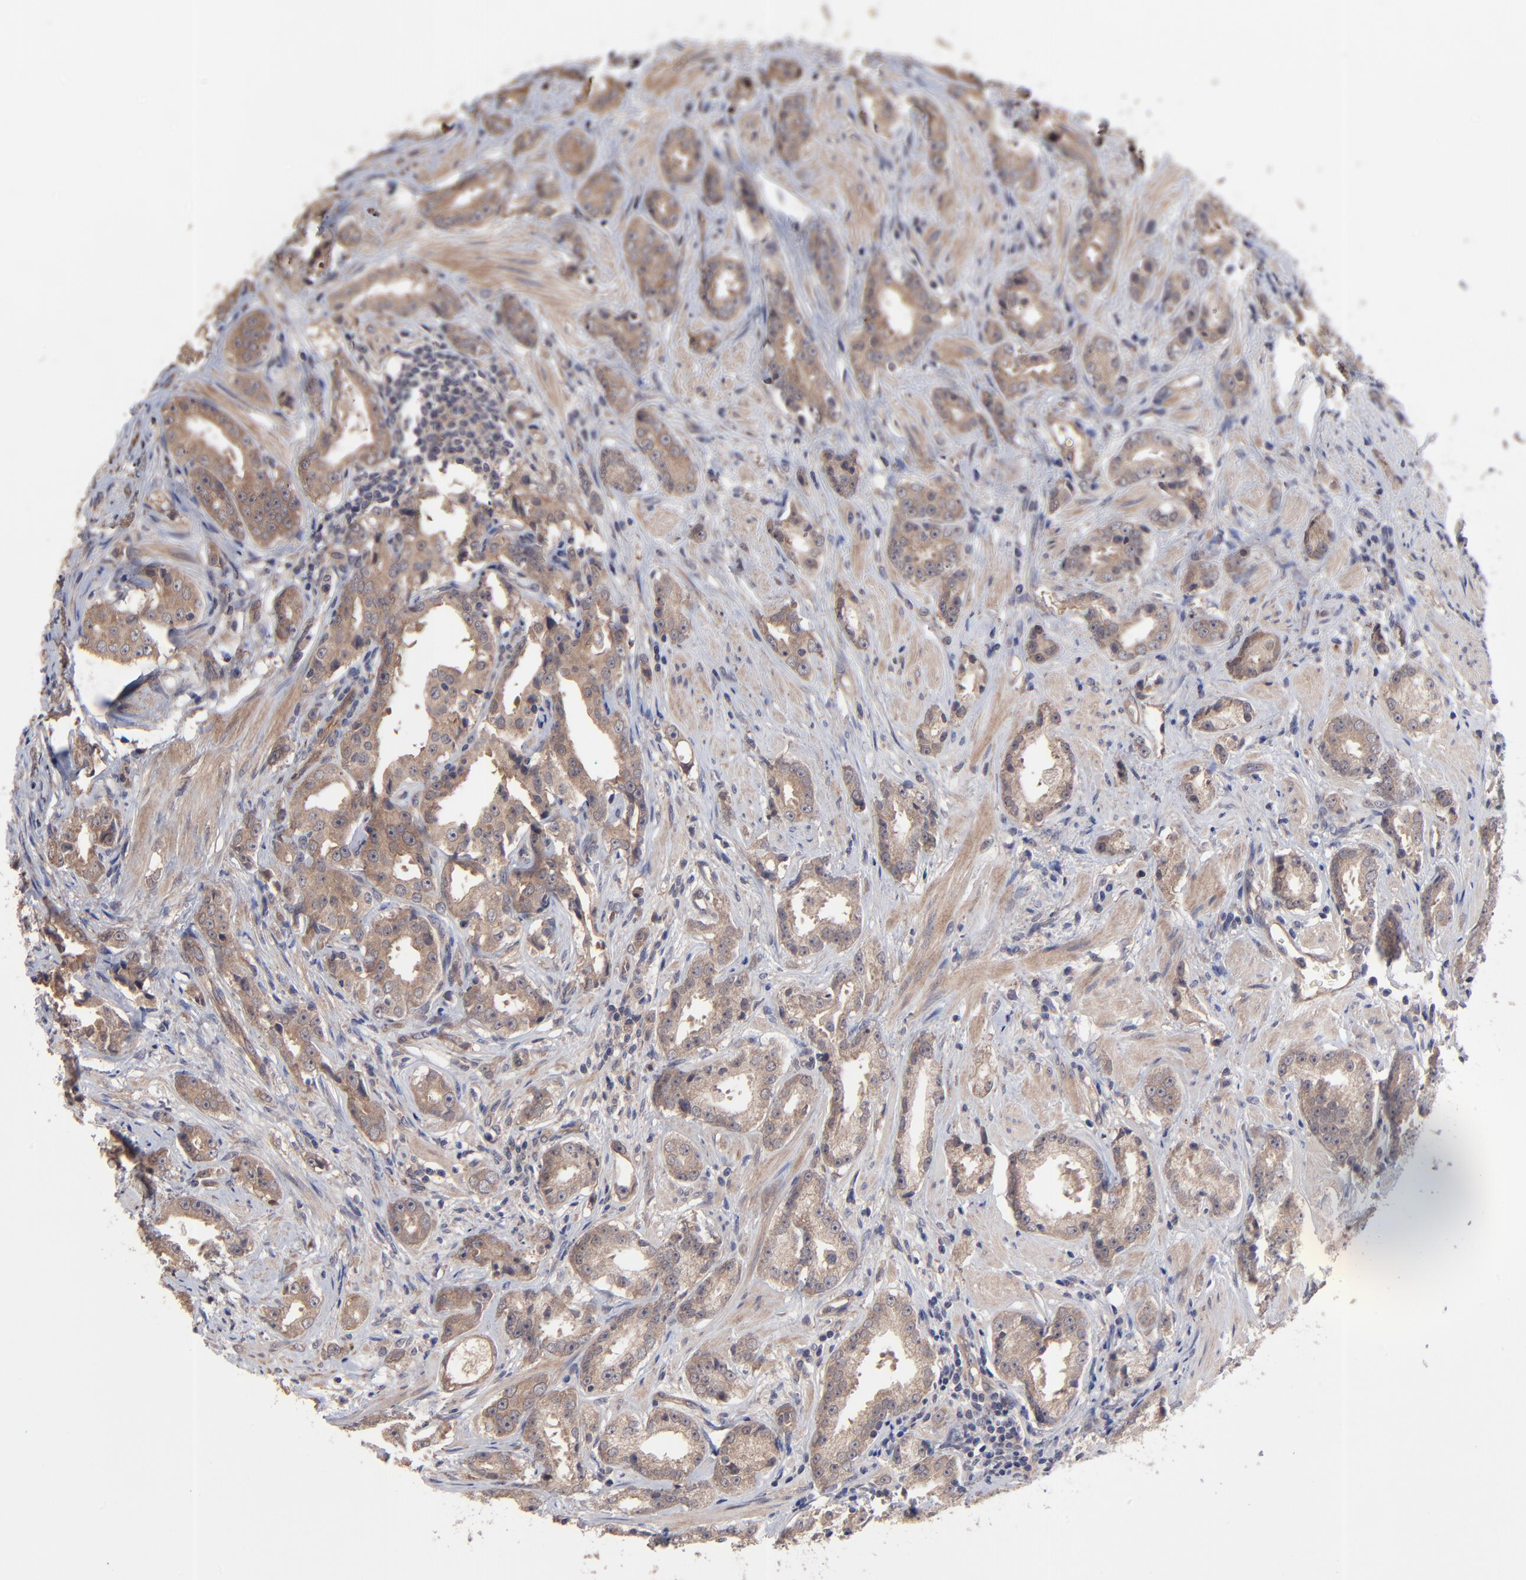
{"staining": {"intensity": "weak", "quantity": ">75%", "location": "cytoplasmic/membranous"}, "tissue": "prostate cancer", "cell_type": "Tumor cells", "image_type": "cancer", "snomed": [{"axis": "morphology", "description": "Adenocarcinoma, Medium grade"}, {"axis": "topography", "description": "Prostate"}], "caption": "This histopathology image displays immunohistochemistry (IHC) staining of prostate adenocarcinoma (medium-grade), with low weak cytoplasmic/membranous expression in about >75% of tumor cells.", "gene": "ZNF780B", "patient": {"sex": "male", "age": 53}}